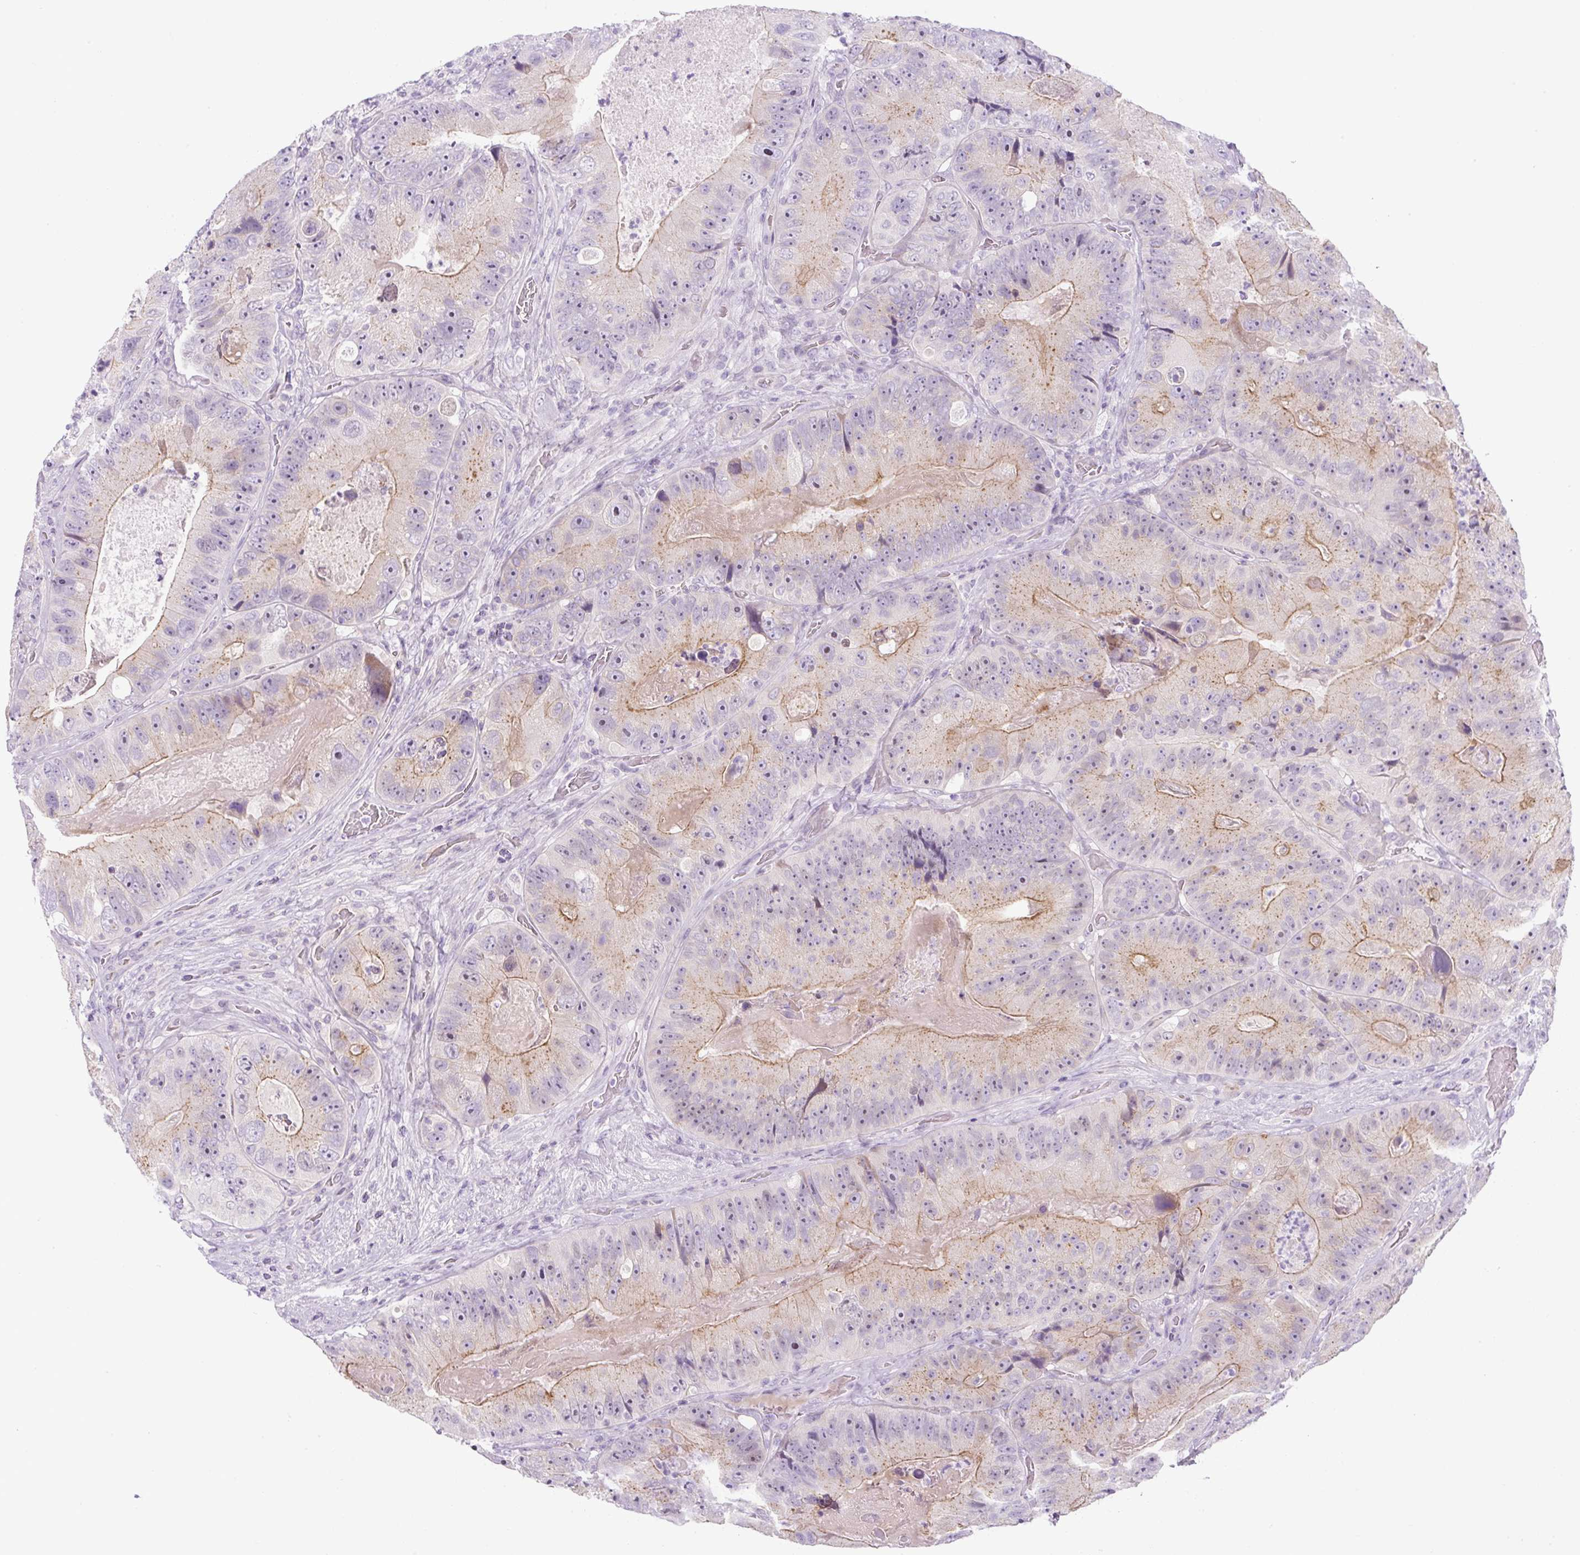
{"staining": {"intensity": "moderate", "quantity": "25%-75%", "location": "cytoplasmic/membranous"}, "tissue": "colorectal cancer", "cell_type": "Tumor cells", "image_type": "cancer", "snomed": [{"axis": "morphology", "description": "Adenocarcinoma, NOS"}, {"axis": "topography", "description": "Colon"}], "caption": "Colorectal adenocarcinoma stained with IHC exhibits moderate cytoplasmic/membranous staining in approximately 25%-75% of tumor cells. The staining is performed using DAB (3,3'-diaminobenzidine) brown chromogen to label protein expression. The nuclei are counter-stained blue using hematoxylin.", "gene": "ADAMTS19", "patient": {"sex": "female", "age": 86}}